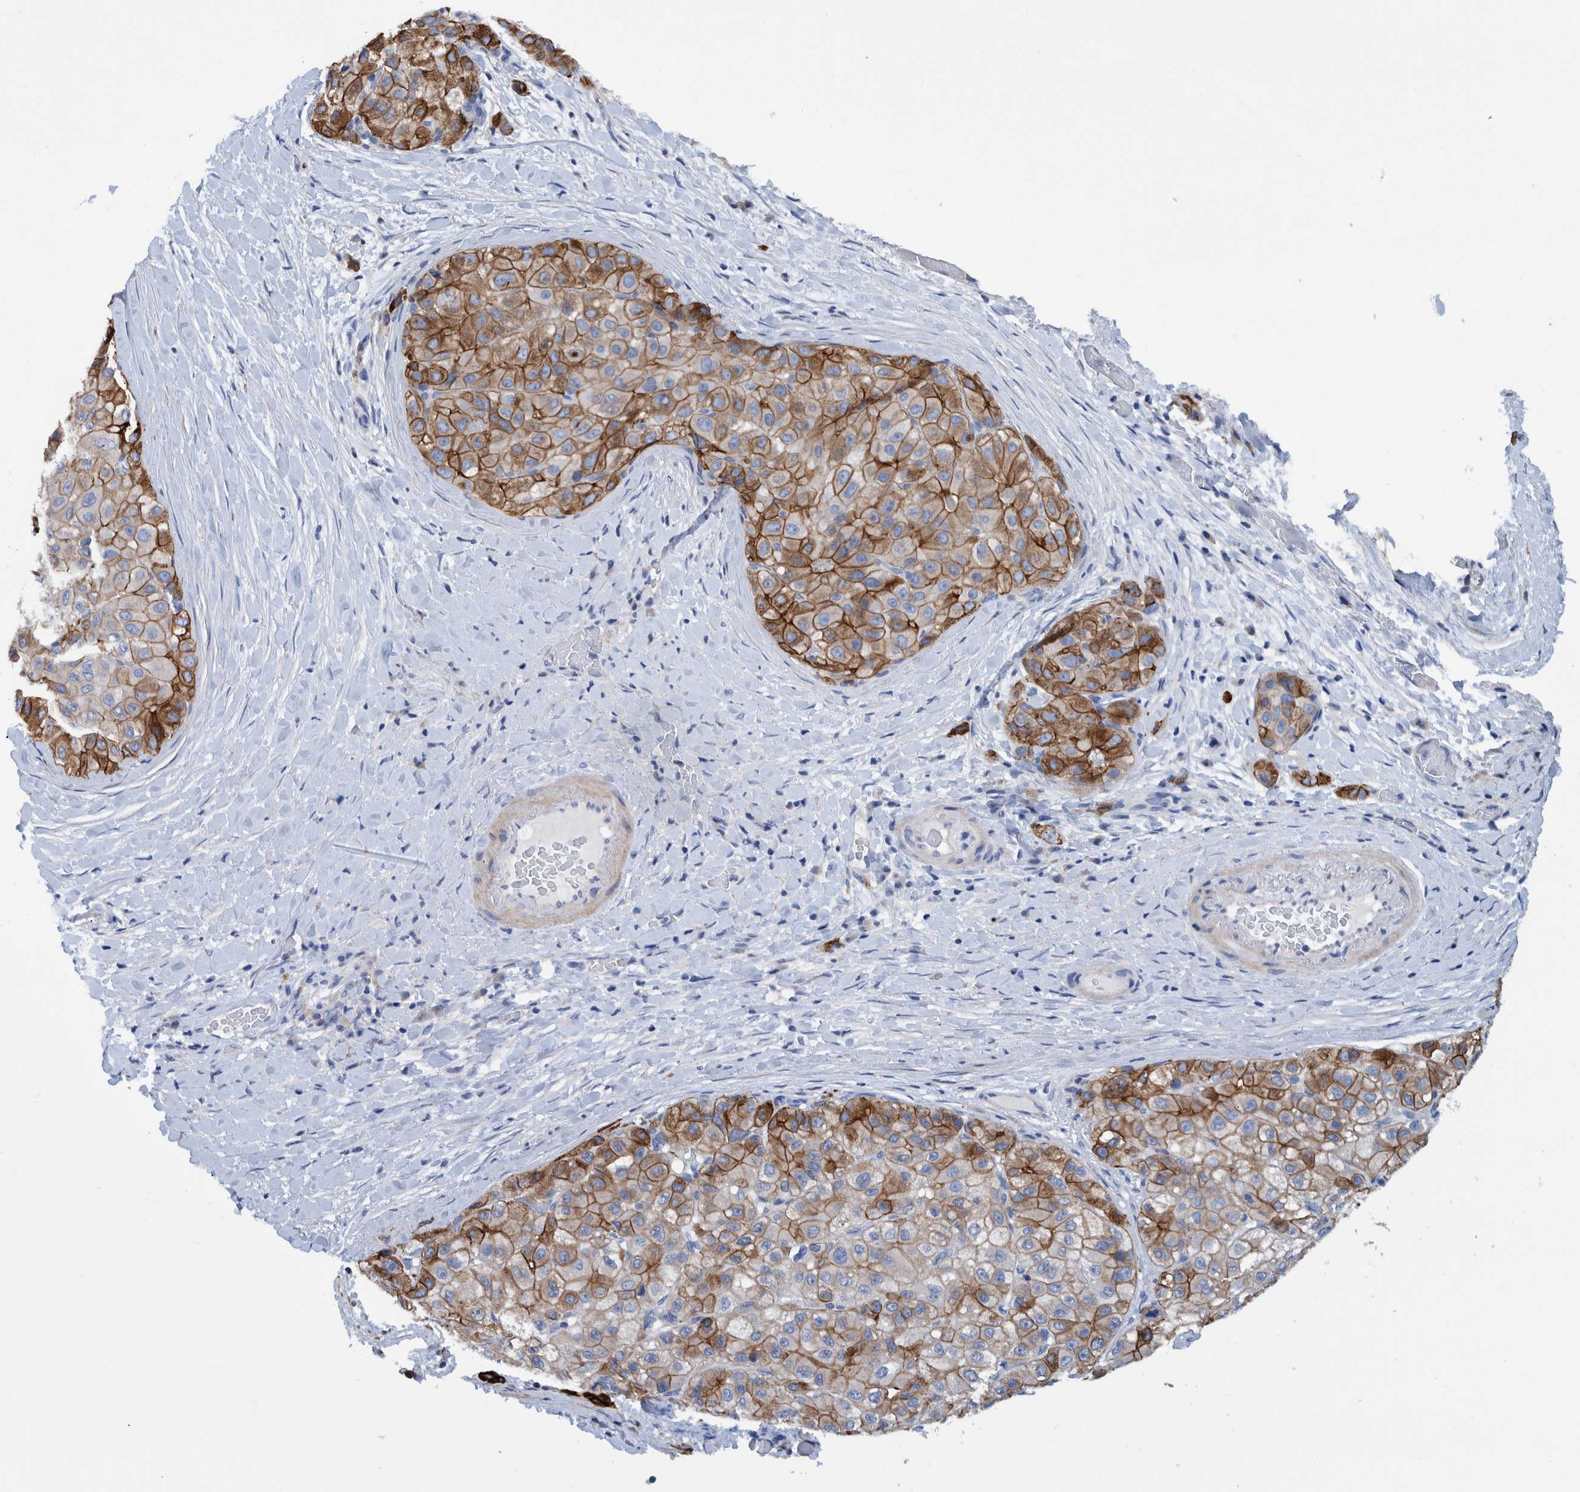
{"staining": {"intensity": "moderate", "quantity": ">75%", "location": "cytoplasmic/membranous"}, "tissue": "liver cancer", "cell_type": "Tumor cells", "image_type": "cancer", "snomed": [{"axis": "morphology", "description": "Carcinoma, Hepatocellular, NOS"}, {"axis": "topography", "description": "Liver"}], "caption": "Immunohistochemical staining of human liver cancer shows medium levels of moderate cytoplasmic/membranous positivity in approximately >75% of tumor cells.", "gene": "MKS1", "patient": {"sex": "male", "age": 80}}